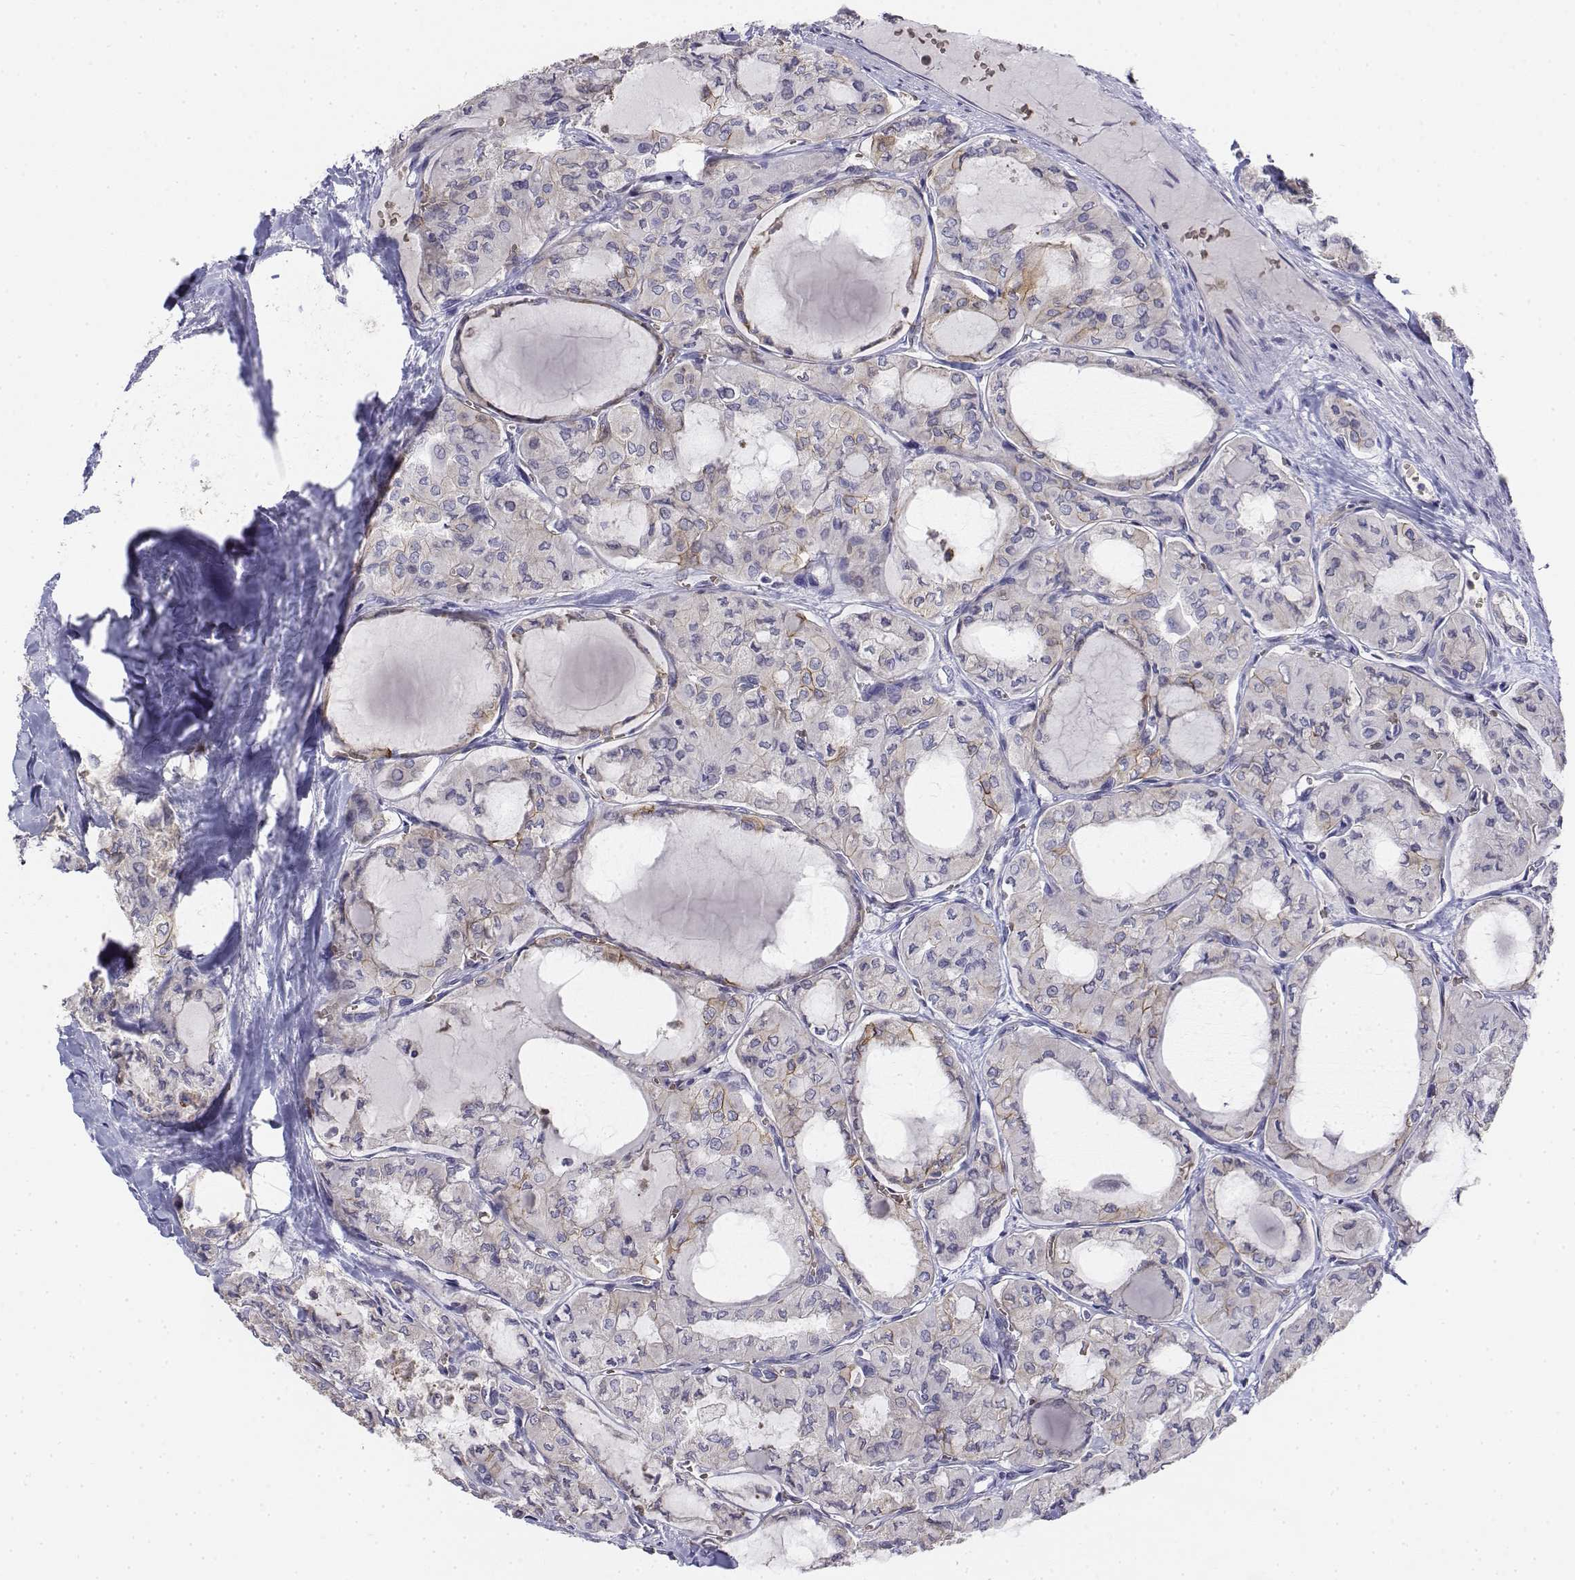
{"staining": {"intensity": "negative", "quantity": "none", "location": "none"}, "tissue": "thyroid cancer", "cell_type": "Tumor cells", "image_type": "cancer", "snomed": [{"axis": "morphology", "description": "Papillary adenocarcinoma, NOS"}, {"axis": "topography", "description": "Thyroid gland"}], "caption": "A high-resolution micrograph shows immunohistochemistry (IHC) staining of thyroid cancer, which reveals no significant positivity in tumor cells.", "gene": "CADM1", "patient": {"sex": "male", "age": 20}}